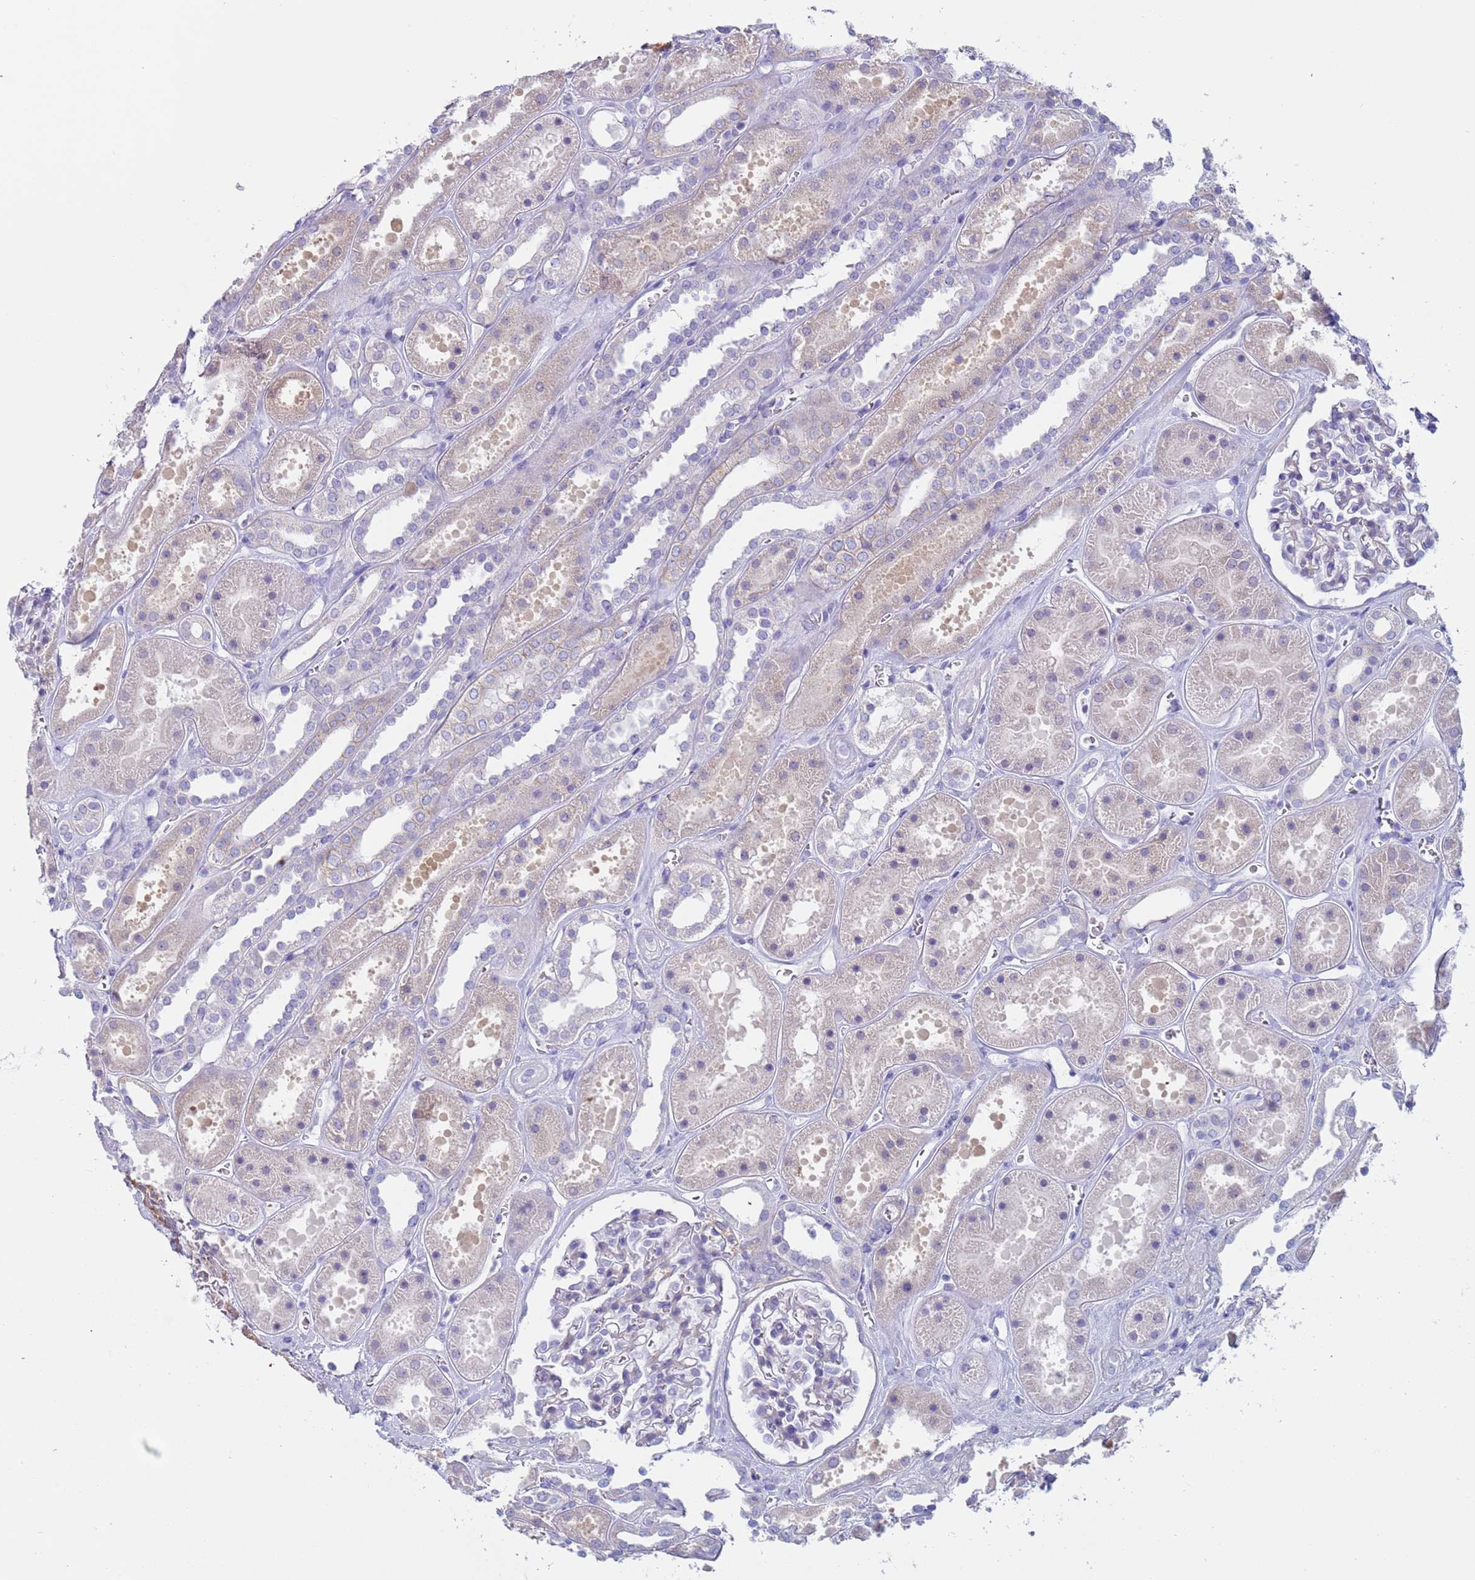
{"staining": {"intensity": "negative", "quantity": "none", "location": "none"}, "tissue": "kidney", "cell_type": "Cells in glomeruli", "image_type": "normal", "snomed": [{"axis": "morphology", "description": "Normal tissue, NOS"}, {"axis": "topography", "description": "Kidney"}], "caption": "IHC image of benign kidney: kidney stained with DAB (3,3'-diaminobenzidine) exhibits no significant protein staining in cells in glomeruli. The staining was performed using DAB to visualize the protein expression in brown, while the nuclei were stained in blue with hematoxylin (Magnification: 20x).", "gene": "KBTBD3", "patient": {"sex": "female", "age": 41}}